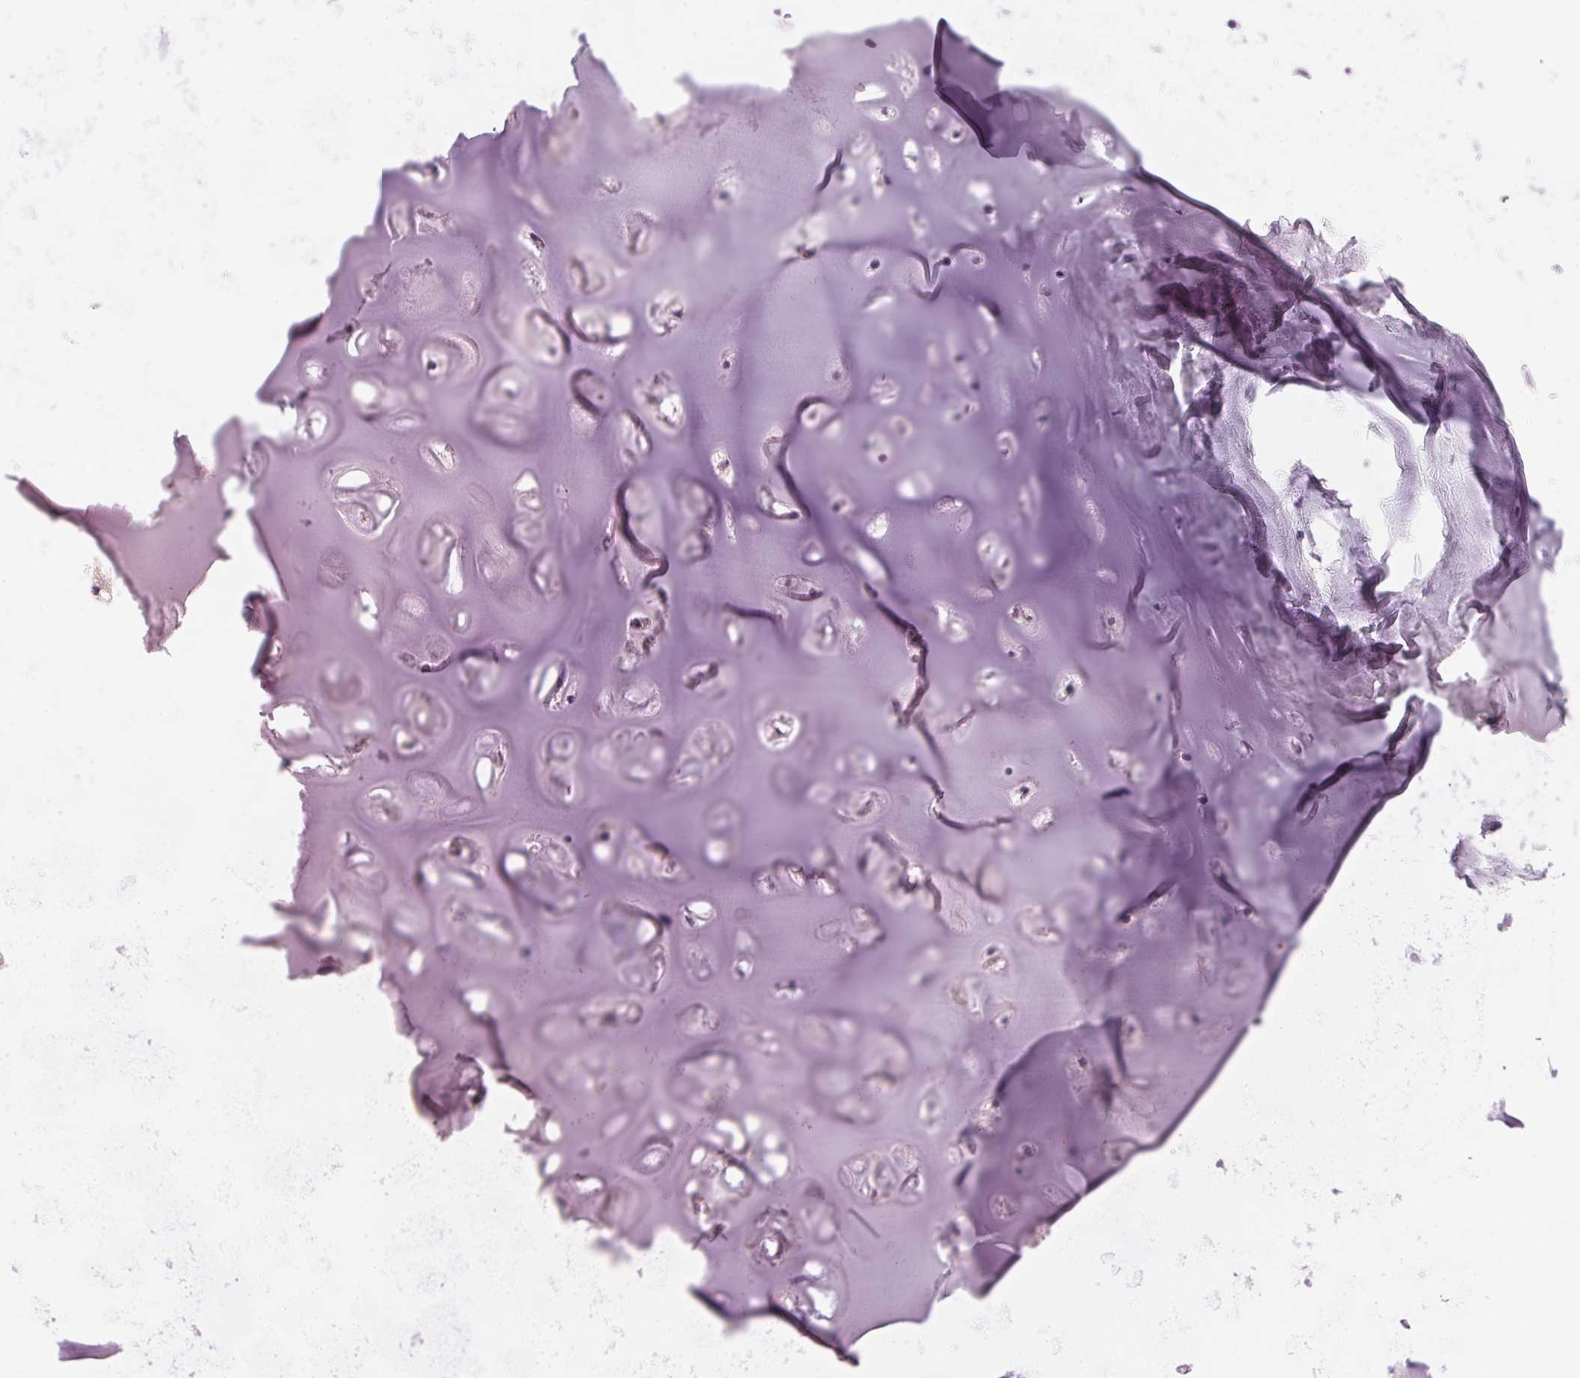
{"staining": {"intensity": "negative", "quantity": "none", "location": "none"}, "tissue": "soft tissue", "cell_type": "Chondrocytes", "image_type": "normal", "snomed": [{"axis": "morphology", "description": "Normal tissue, NOS"}, {"axis": "topography", "description": "Cartilage tissue"}, {"axis": "topography", "description": "Nasopharynx"}, {"axis": "topography", "description": "Thyroid gland"}], "caption": "Immunohistochemistry micrograph of benign human soft tissue stained for a protein (brown), which reveals no positivity in chondrocytes. Nuclei are stained in blue.", "gene": "IGFBP1", "patient": {"sex": "male", "age": 63}}